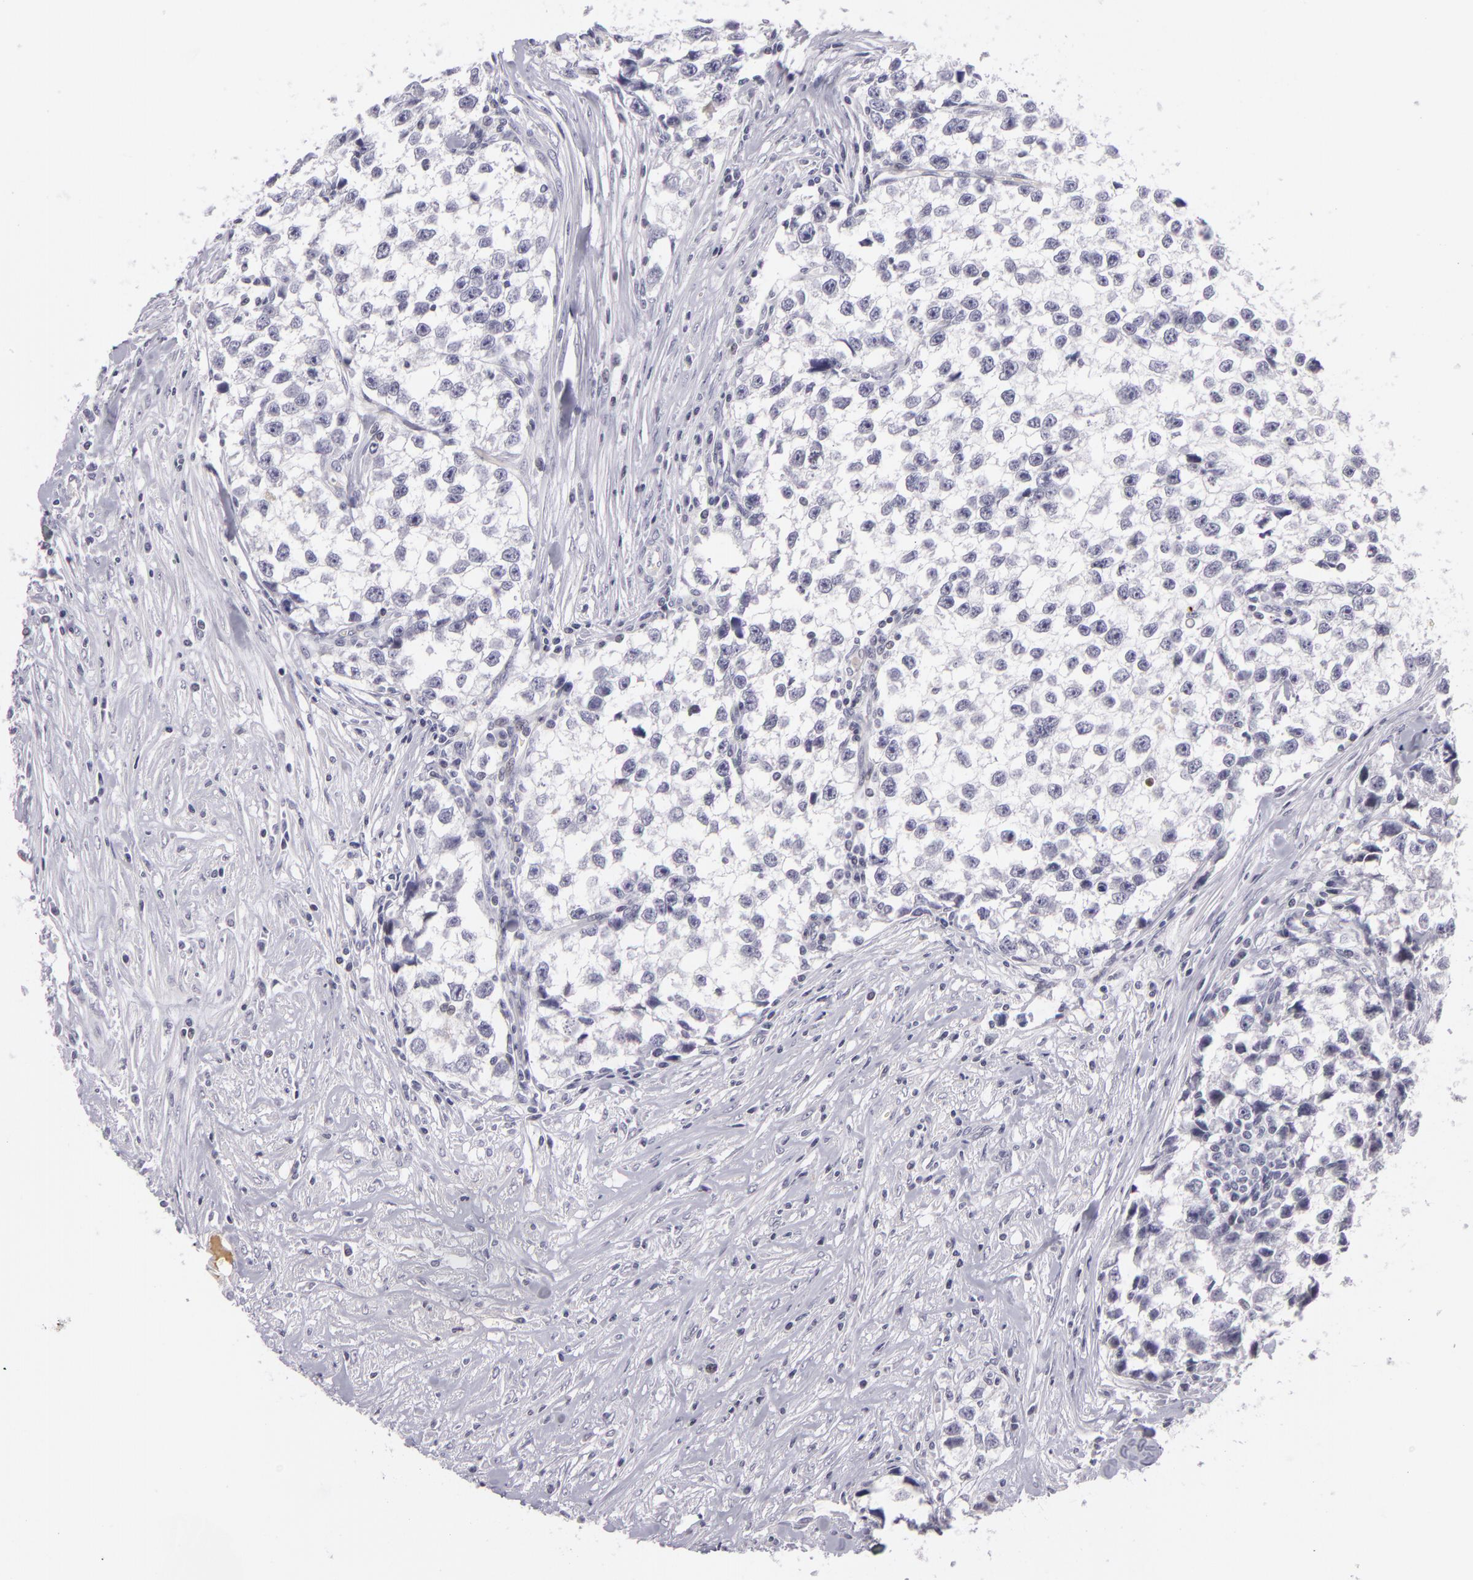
{"staining": {"intensity": "negative", "quantity": "none", "location": "none"}, "tissue": "testis cancer", "cell_type": "Tumor cells", "image_type": "cancer", "snomed": [{"axis": "morphology", "description": "Seminoma, NOS"}, {"axis": "morphology", "description": "Carcinoma, Embryonal, NOS"}, {"axis": "topography", "description": "Testis"}], "caption": "Tumor cells show no significant staining in testis cancer (embryonal carcinoma).", "gene": "CTNNB1", "patient": {"sex": "male", "age": 30}}